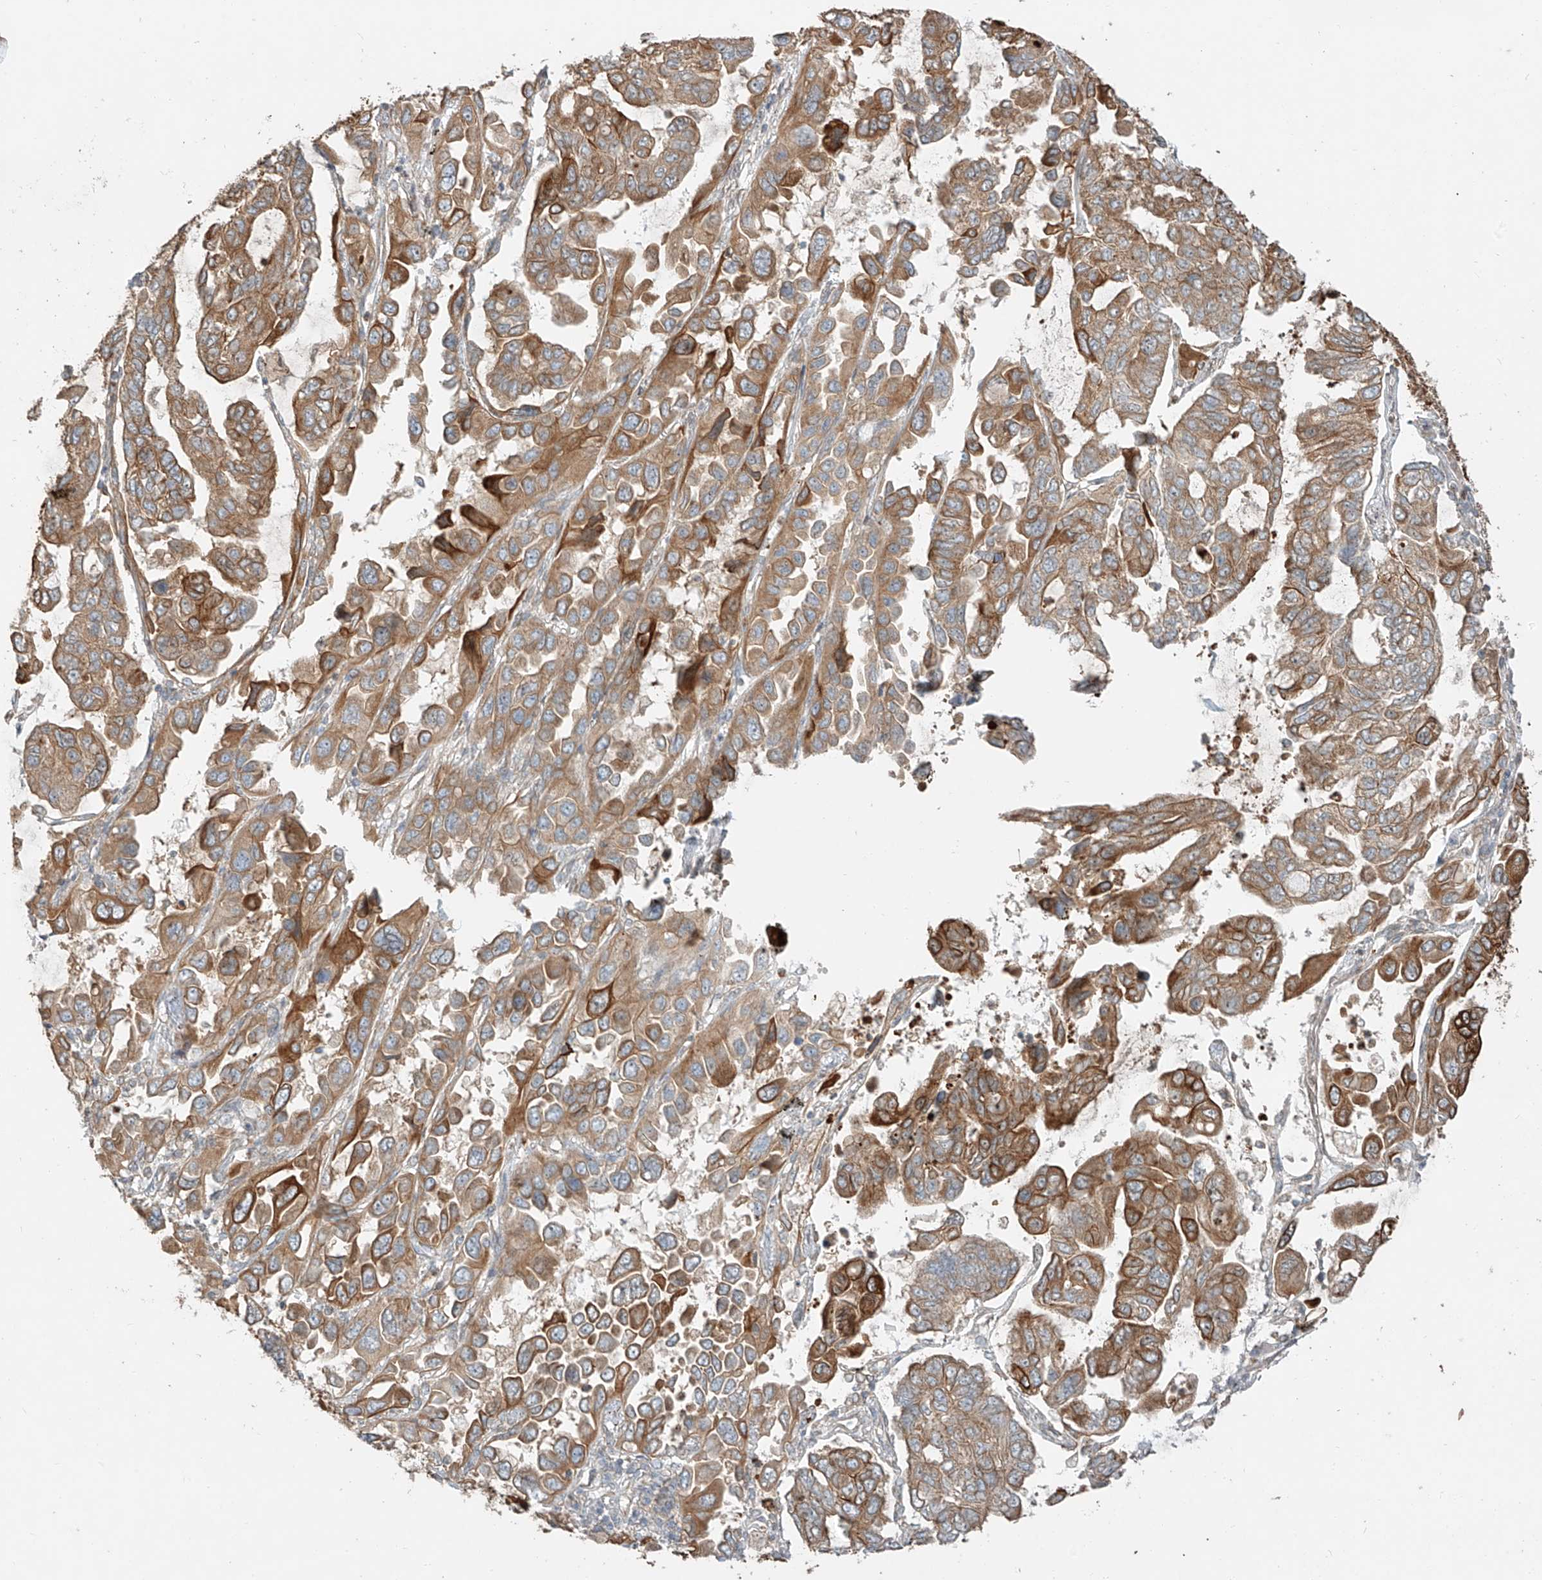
{"staining": {"intensity": "moderate", "quantity": ">75%", "location": "cytoplasmic/membranous"}, "tissue": "lung cancer", "cell_type": "Tumor cells", "image_type": "cancer", "snomed": [{"axis": "morphology", "description": "Adenocarcinoma, NOS"}, {"axis": "topography", "description": "Lung"}], "caption": "Adenocarcinoma (lung) stained with a protein marker displays moderate staining in tumor cells.", "gene": "CEP162", "patient": {"sex": "male", "age": 64}}